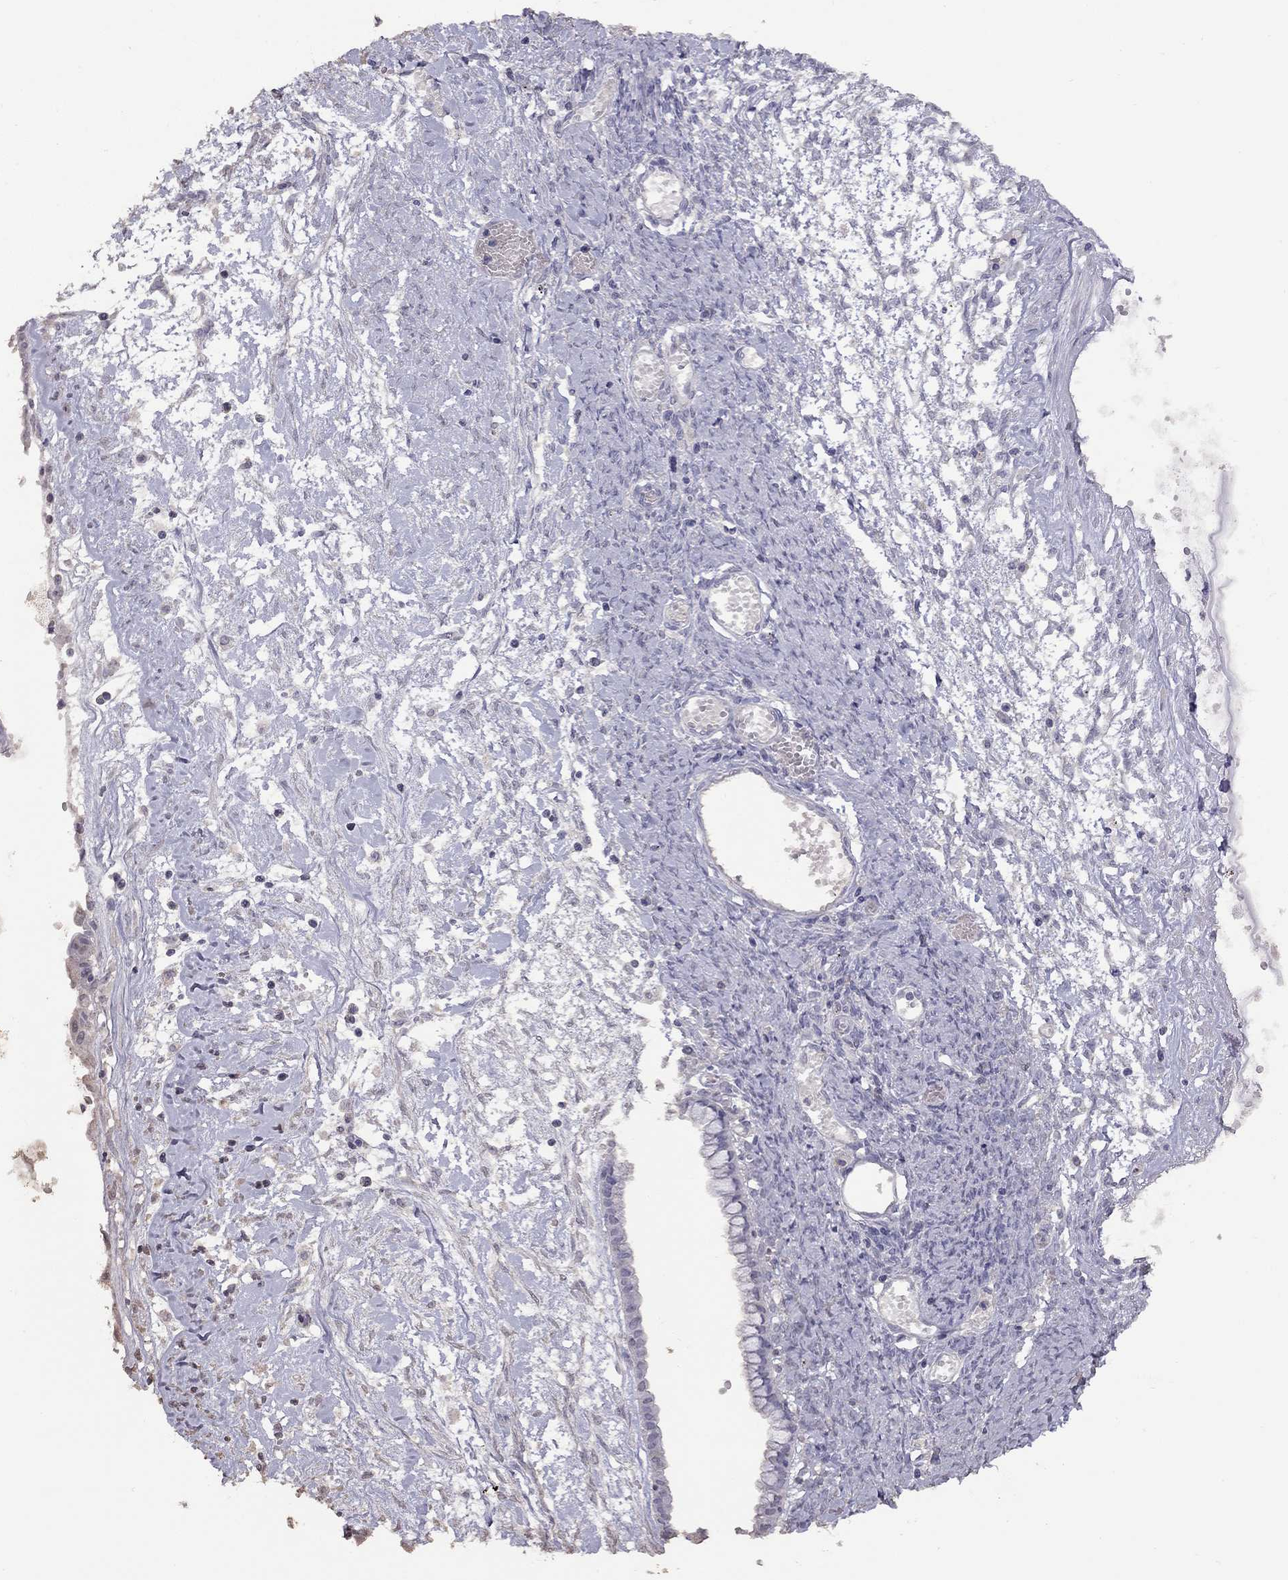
{"staining": {"intensity": "negative", "quantity": "none", "location": "none"}, "tissue": "ovarian cancer", "cell_type": "Tumor cells", "image_type": "cancer", "snomed": [{"axis": "morphology", "description": "Cystadenocarcinoma, mucinous, NOS"}, {"axis": "topography", "description": "Ovary"}], "caption": "Immunohistochemistry (IHC) histopathology image of ovarian cancer stained for a protein (brown), which reveals no staining in tumor cells.", "gene": "SUN3", "patient": {"sex": "female", "age": 67}}